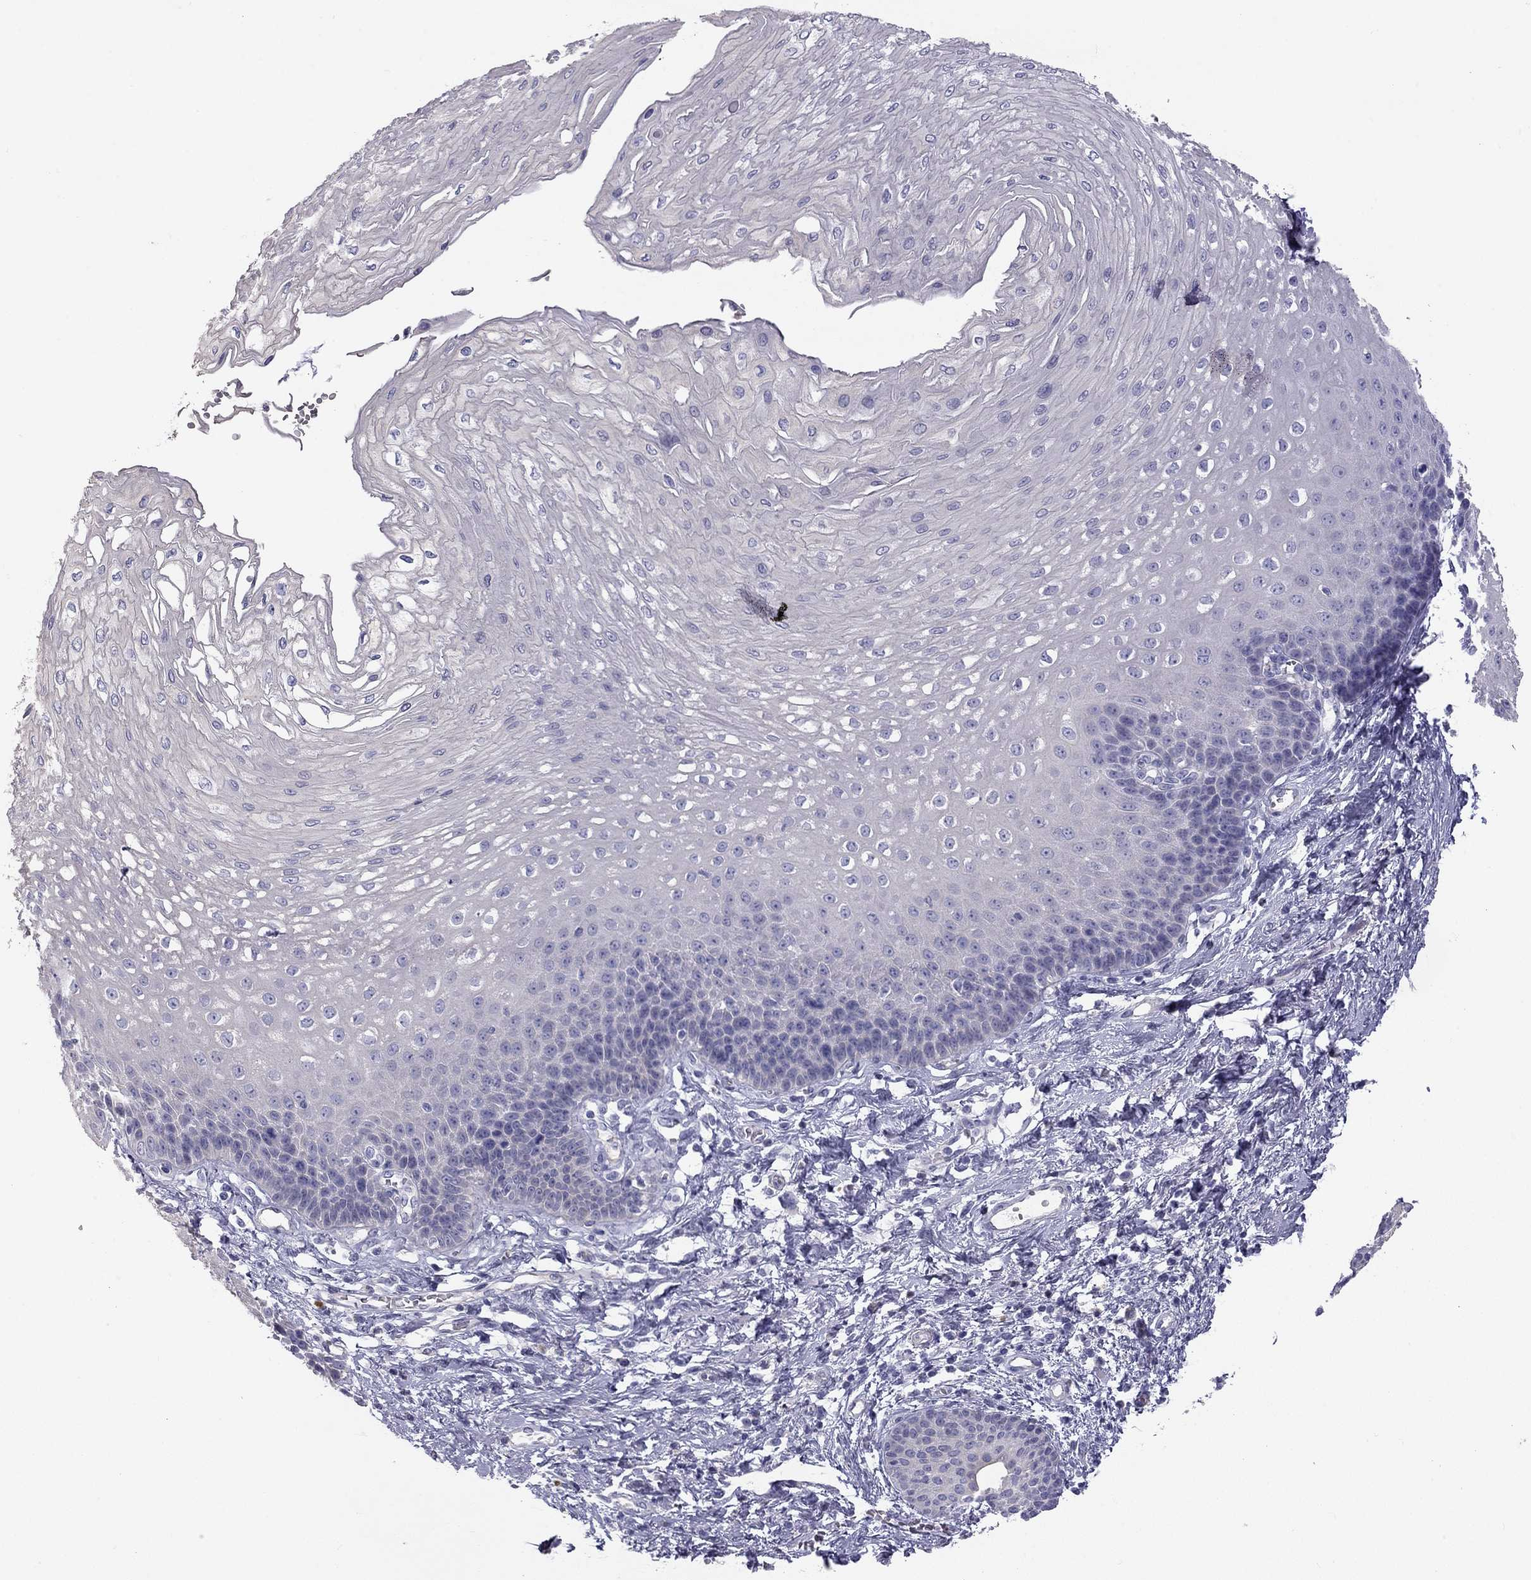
{"staining": {"intensity": "negative", "quantity": "none", "location": "none"}, "tissue": "esophagus", "cell_type": "Squamous epithelial cells", "image_type": "normal", "snomed": [{"axis": "morphology", "description": "Normal tissue, NOS"}, {"axis": "topography", "description": "Esophagus"}], "caption": "Esophagus was stained to show a protein in brown. There is no significant staining in squamous epithelial cells. The staining was performed using DAB to visualize the protein expression in brown, while the nuclei were stained in blue with hematoxylin (Magnification: 20x).", "gene": "TDRD6", "patient": {"sex": "female", "age": 62}}